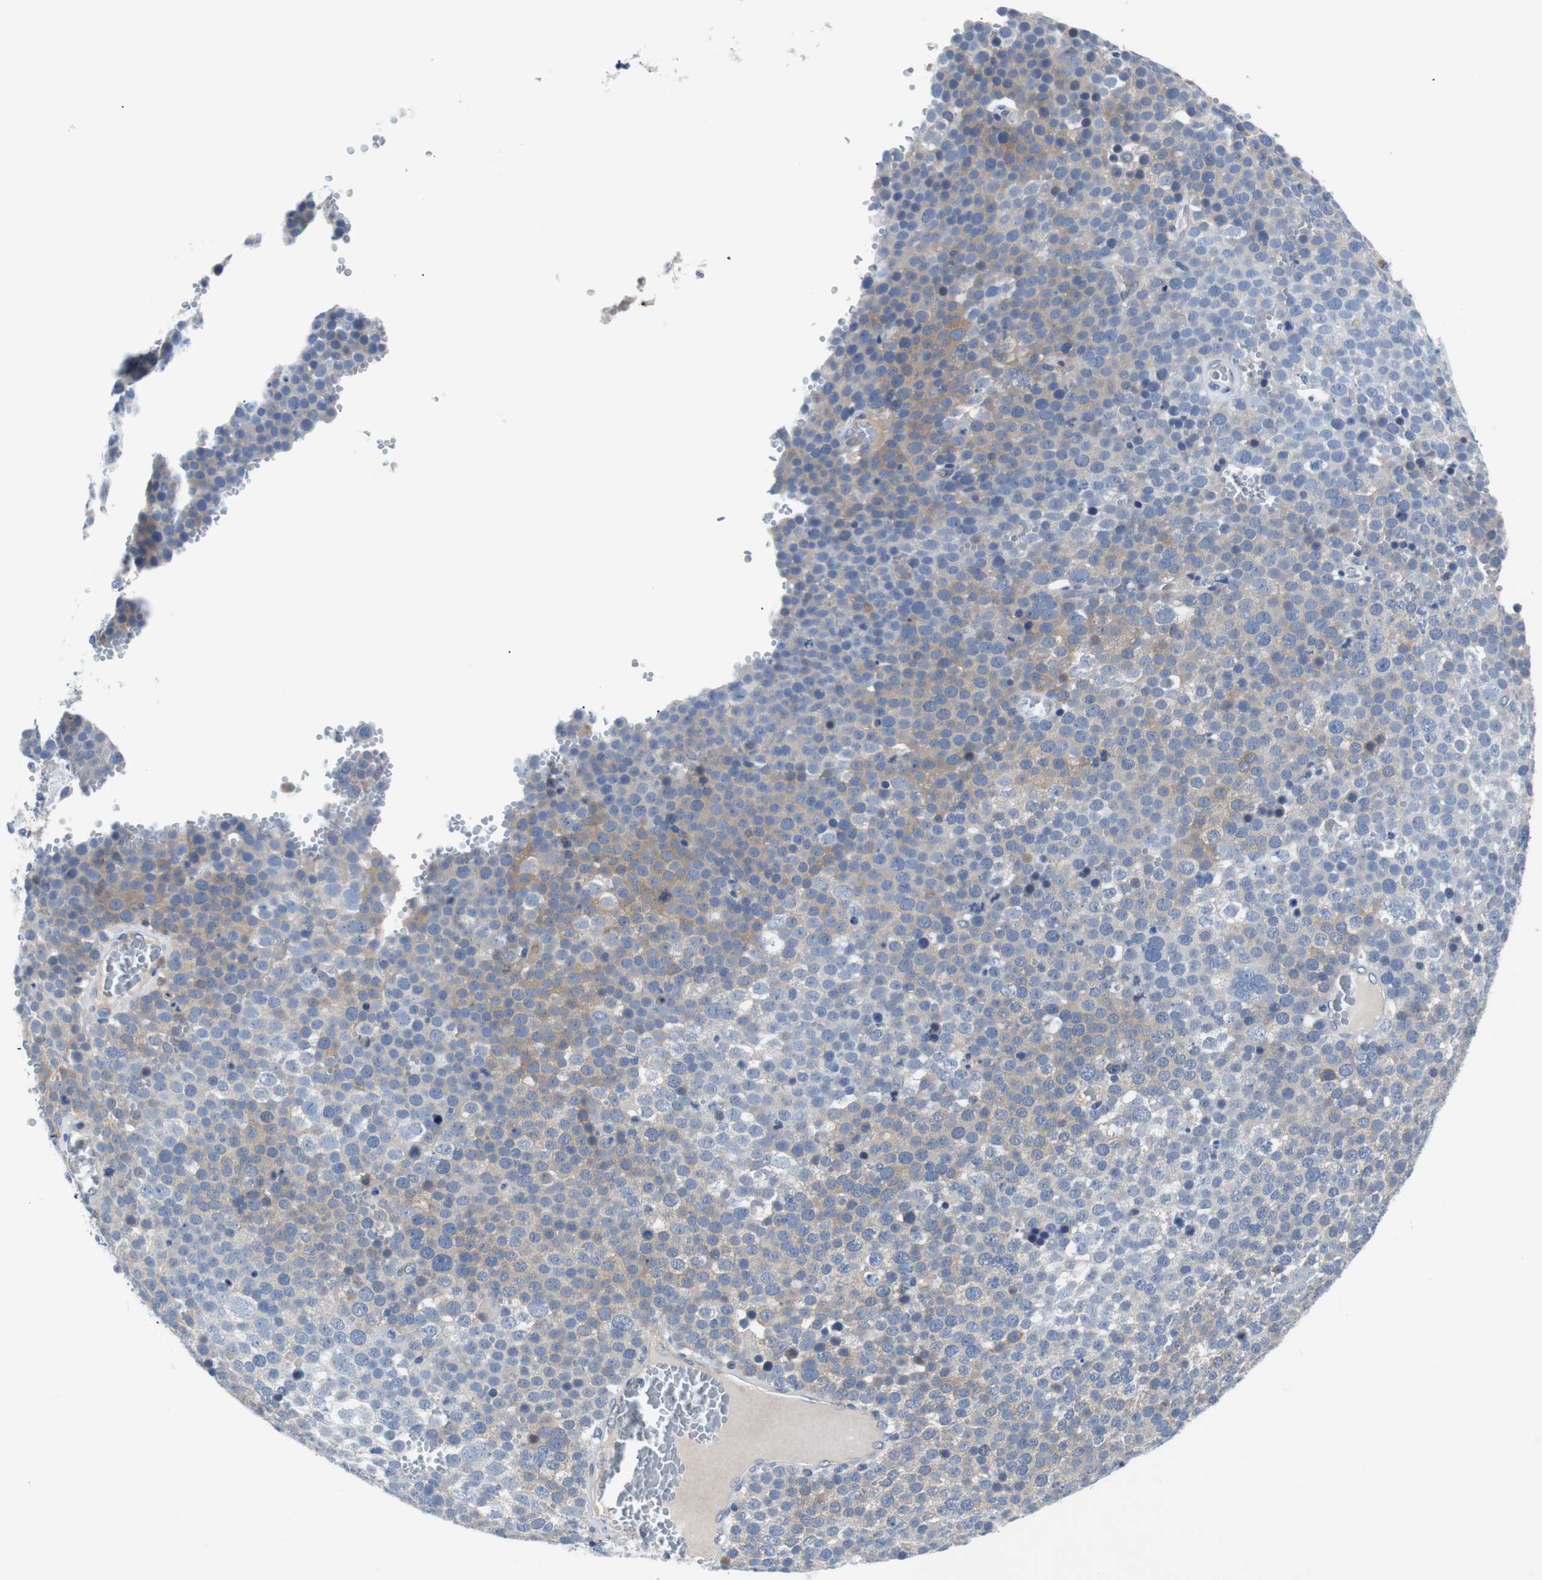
{"staining": {"intensity": "weak", "quantity": "<25%", "location": "cytoplasmic/membranous"}, "tissue": "testis cancer", "cell_type": "Tumor cells", "image_type": "cancer", "snomed": [{"axis": "morphology", "description": "Seminoma, NOS"}, {"axis": "topography", "description": "Testis"}], "caption": "Immunohistochemical staining of testis cancer shows no significant positivity in tumor cells. Brightfield microscopy of immunohistochemistry stained with DAB (brown) and hematoxylin (blue), captured at high magnification.", "gene": "EEF2K", "patient": {"sex": "male", "age": 71}}